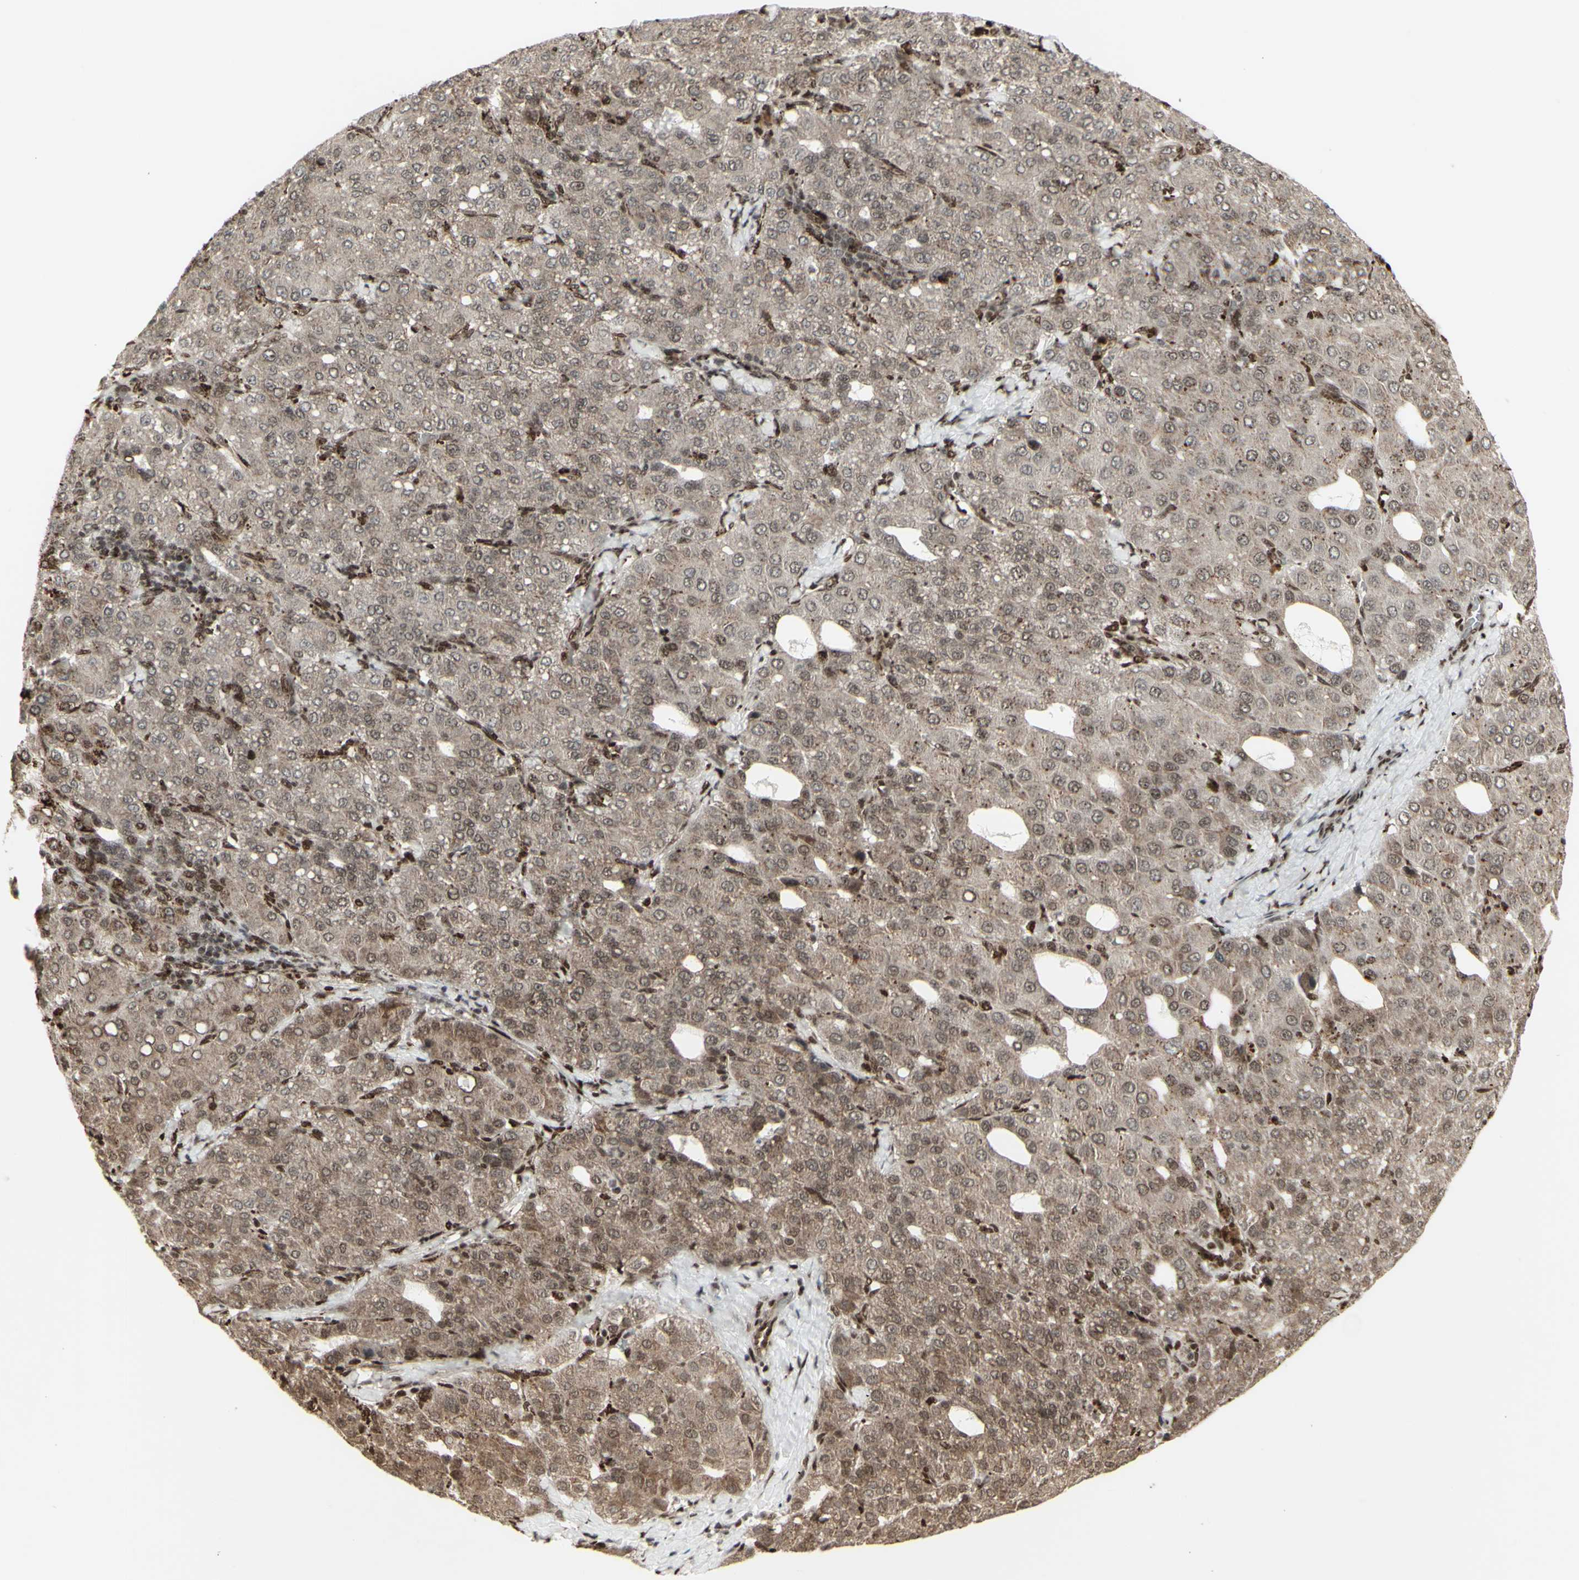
{"staining": {"intensity": "moderate", "quantity": ">75%", "location": "cytoplasmic/membranous,nuclear"}, "tissue": "liver cancer", "cell_type": "Tumor cells", "image_type": "cancer", "snomed": [{"axis": "morphology", "description": "Carcinoma, Hepatocellular, NOS"}, {"axis": "topography", "description": "Liver"}], "caption": "A micrograph showing moderate cytoplasmic/membranous and nuclear positivity in approximately >75% of tumor cells in liver cancer (hepatocellular carcinoma), as visualized by brown immunohistochemical staining.", "gene": "CBX1", "patient": {"sex": "male", "age": 65}}